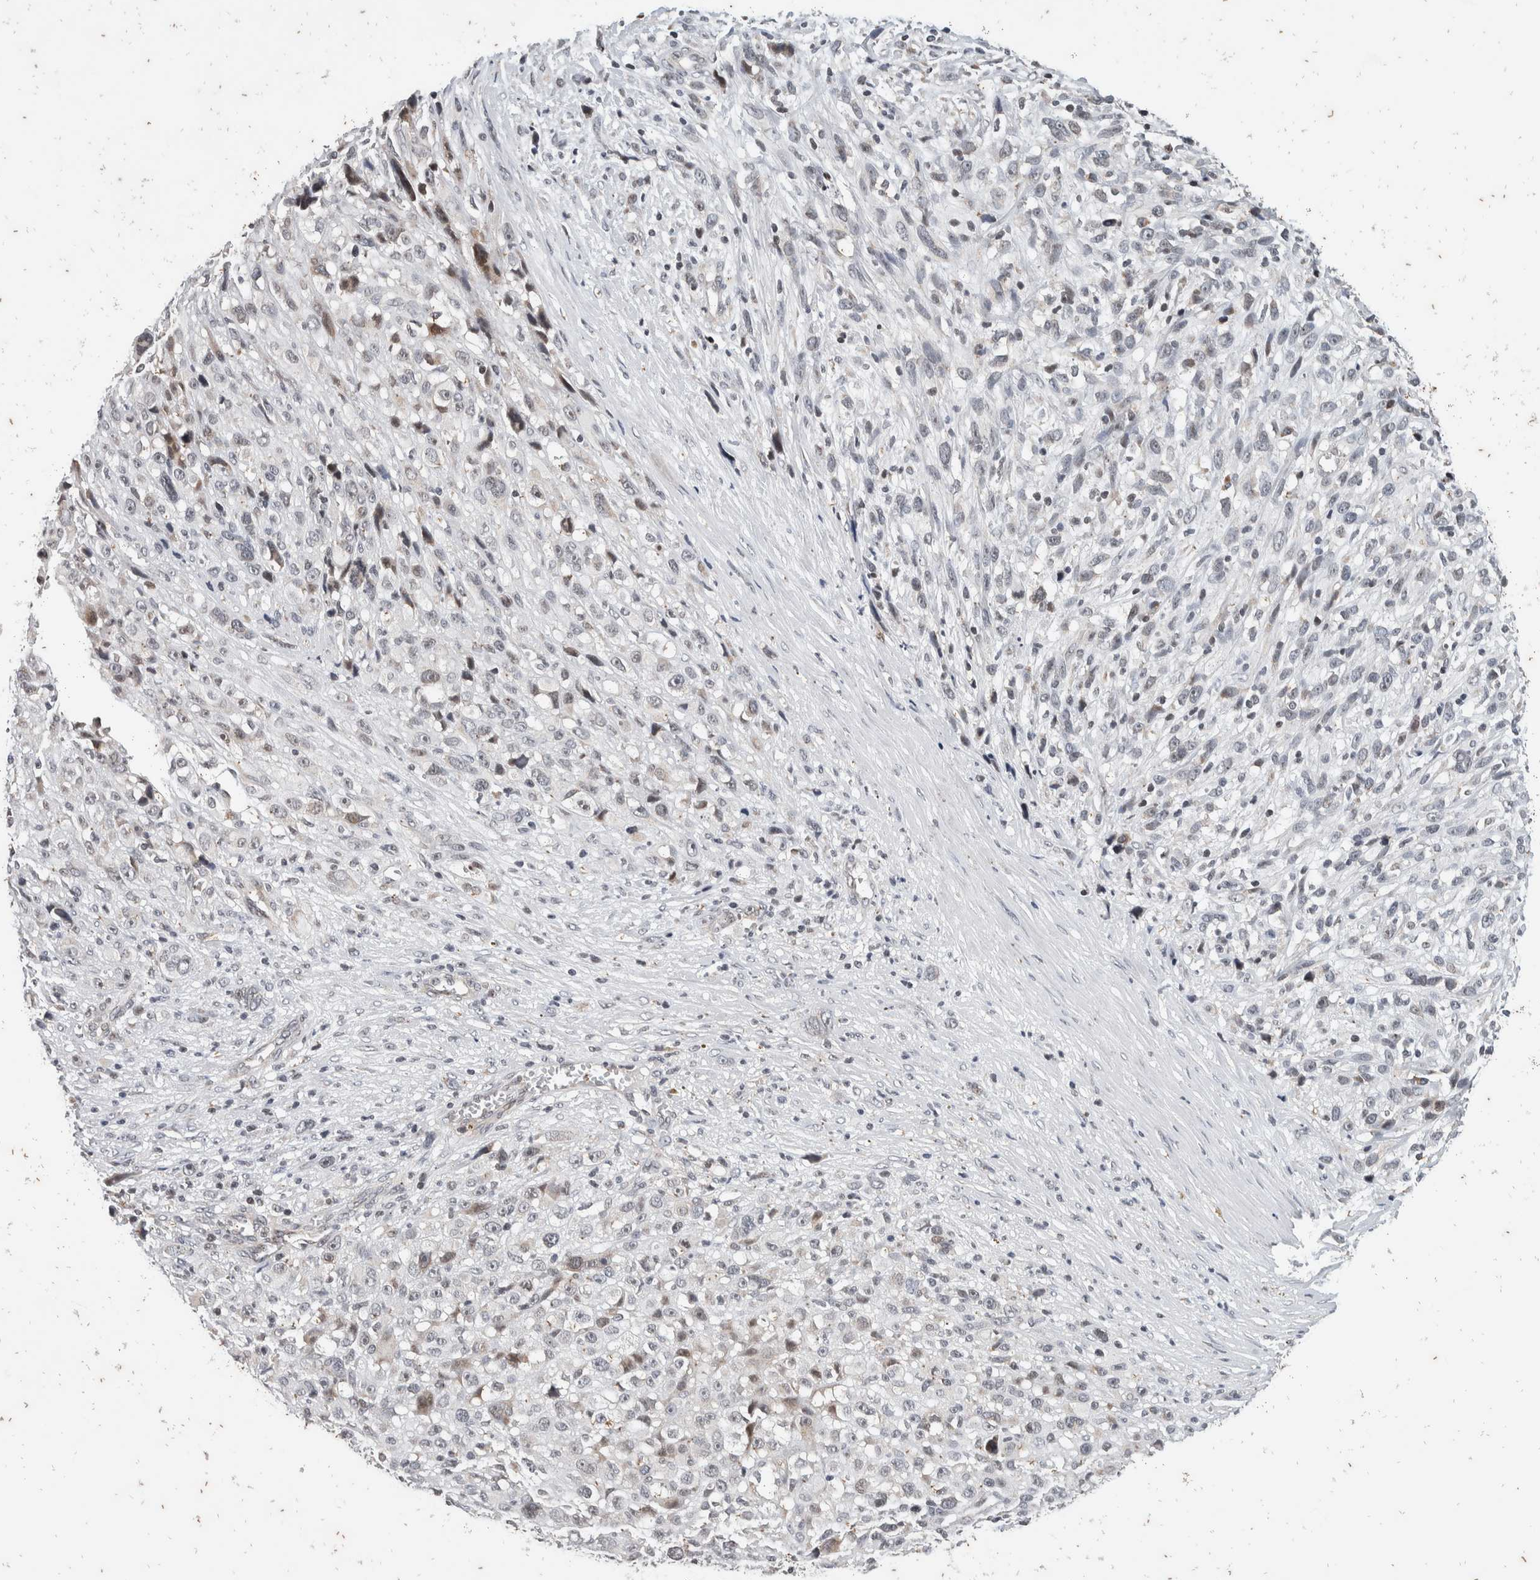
{"staining": {"intensity": "negative", "quantity": "none", "location": "none"}, "tissue": "melanoma", "cell_type": "Tumor cells", "image_type": "cancer", "snomed": [{"axis": "morphology", "description": "Malignant melanoma, NOS"}, {"axis": "topography", "description": "Skin"}], "caption": "Immunohistochemical staining of human melanoma shows no significant positivity in tumor cells. The staining is performed using DAB brown chromogen with nuclei counter-stained in using hematoxylin.", "gene": "ATXN7L1", "patient": {"sex": "female", "age": 55}}